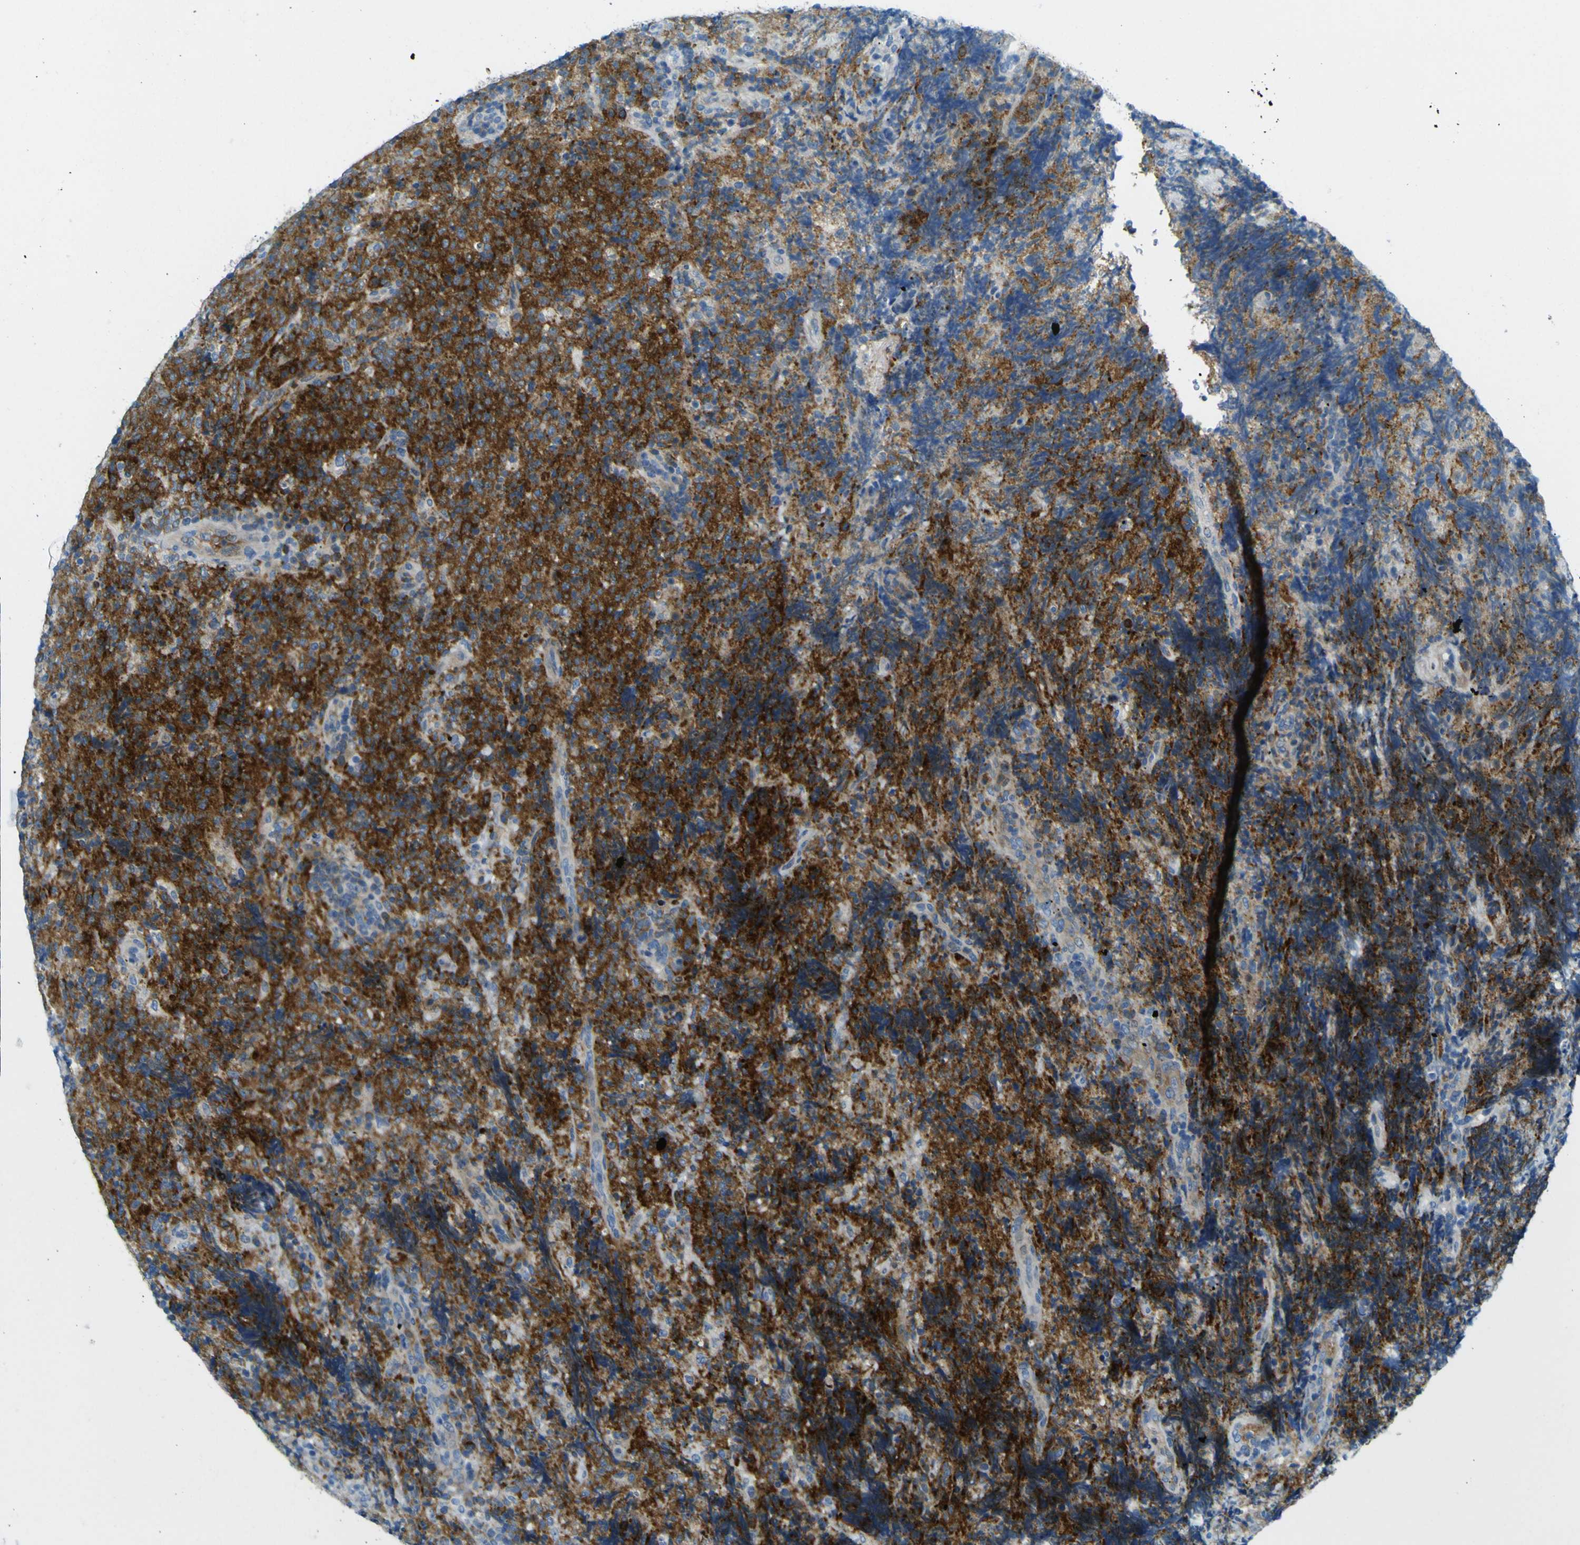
{"staining": {"intensity": "strong", "quantity": ">75%", "location": "cytoplasmic/membranous"}, "tissue": "lymphoma", "cell_type": "Tumor cells", "image_type": "cancer", "snomed": [{"axis": "morphology", "description": "Malignant lymphoma, non-Hodgkin's type, High grade"}, {"axis": "topography", "description": "Tonsil"}], "caption": "Lymphoma tissue demonstrates strong cytoplasmic/membranous staining in about >75% of tumor cells, visualized by immunohistochemistry.", "gene": "SORCS1", "patient": {"sex": "female", "age": 36}}